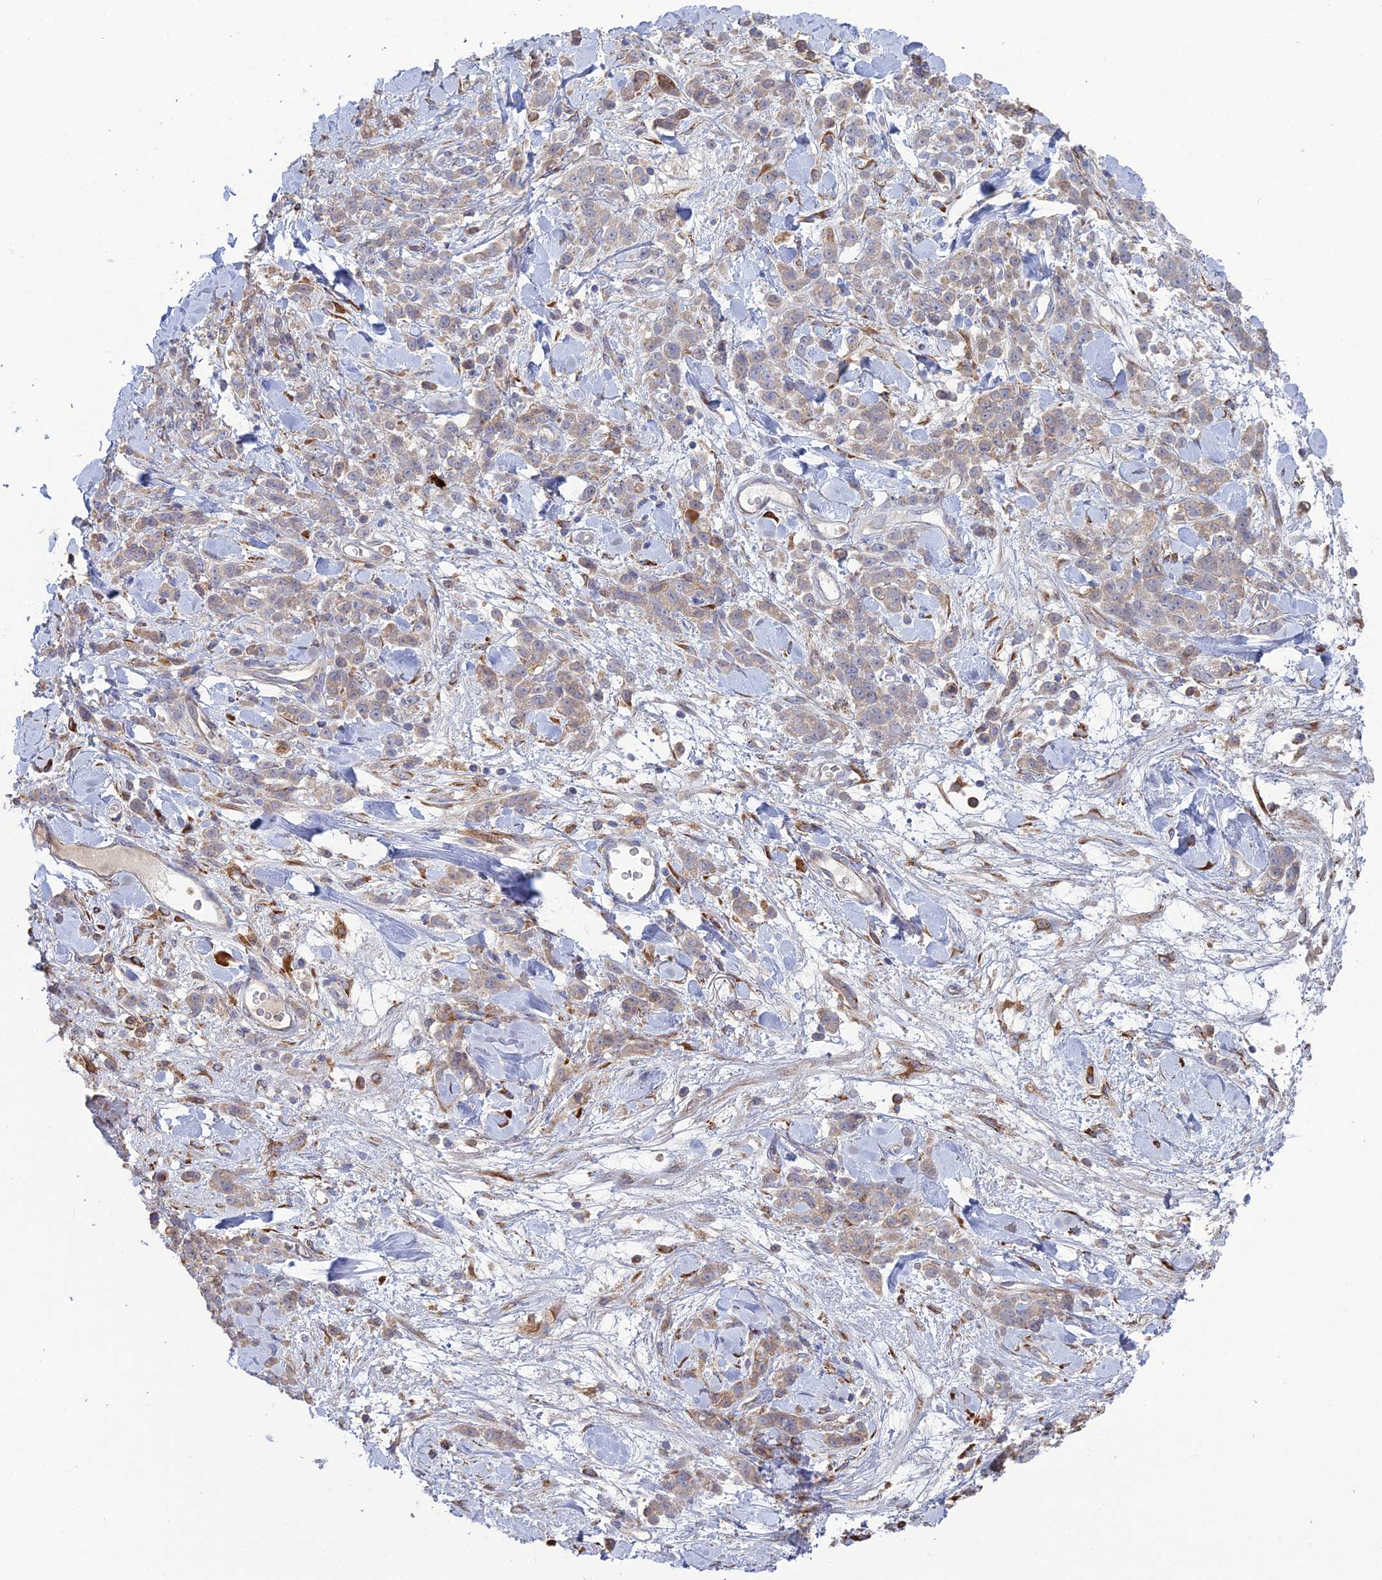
{"staining": {"intensity": "weak", "quantity": "25%-75%", "location": "cytoplasmic/membranous"}, "tissue": "stomach cancer", "cell_type": "Tumor cells", "image_type": "cancer", "snomed": [{"axis": "morphology", "description": "Normal tissue, NOS"}, {"axis": "morphology", "description": "Adenocarcinoma, NOS"}, {"axis": "topography", "description": "Stomach"}], "caption": "Immunohistochemical staining of human adenocarcinoma (stomach) reveals low levels of weak cytoplasmic/membranous positivity in approximately 25%-75% of tumor cells.", "gene": "TRAPPC6A", "patient": {"sex": "male", "age": 82}}